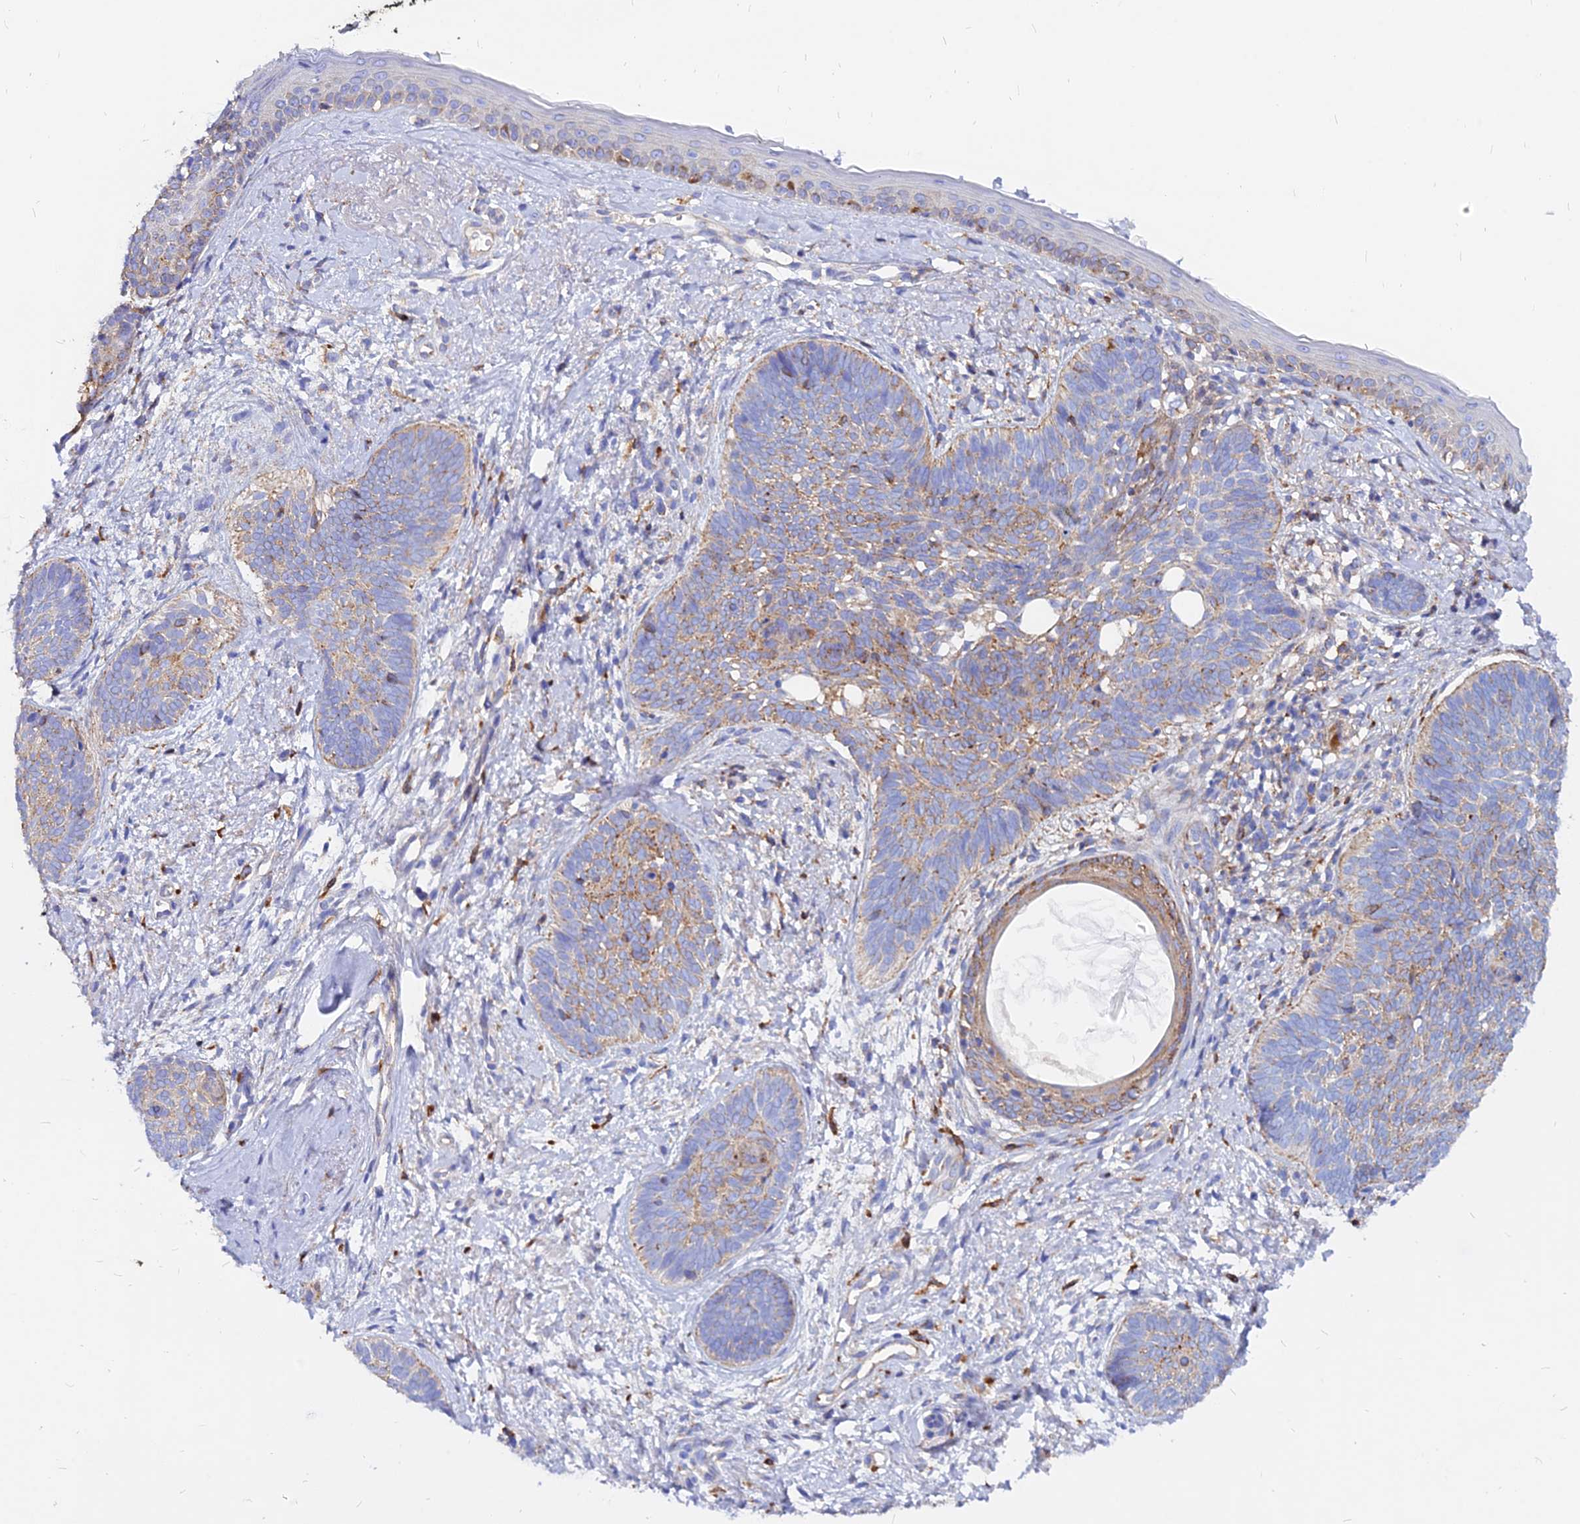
{"staining": {"intensity": "weak", "quantity": "25%-75%", "location": "cytoplasmic/membranous"}, "tissue": "skin cancer", "cell_type": "Tumor cells", "image_type": "cancer", "snomed": [{"axis": "morphology", "description": "Basal cell carcinoma"}, {"axis": "topography", "description": "Skin"}], "caption": "This histopathology image exhibits IHC staining of human skin cancer (basal cell carcinoma), with low weak cytoplasmic/membranous expression in about 25%-75% of tumor cells.", "gene": "AGTRAP", "patient": {"sex": "female", "age": 81}}